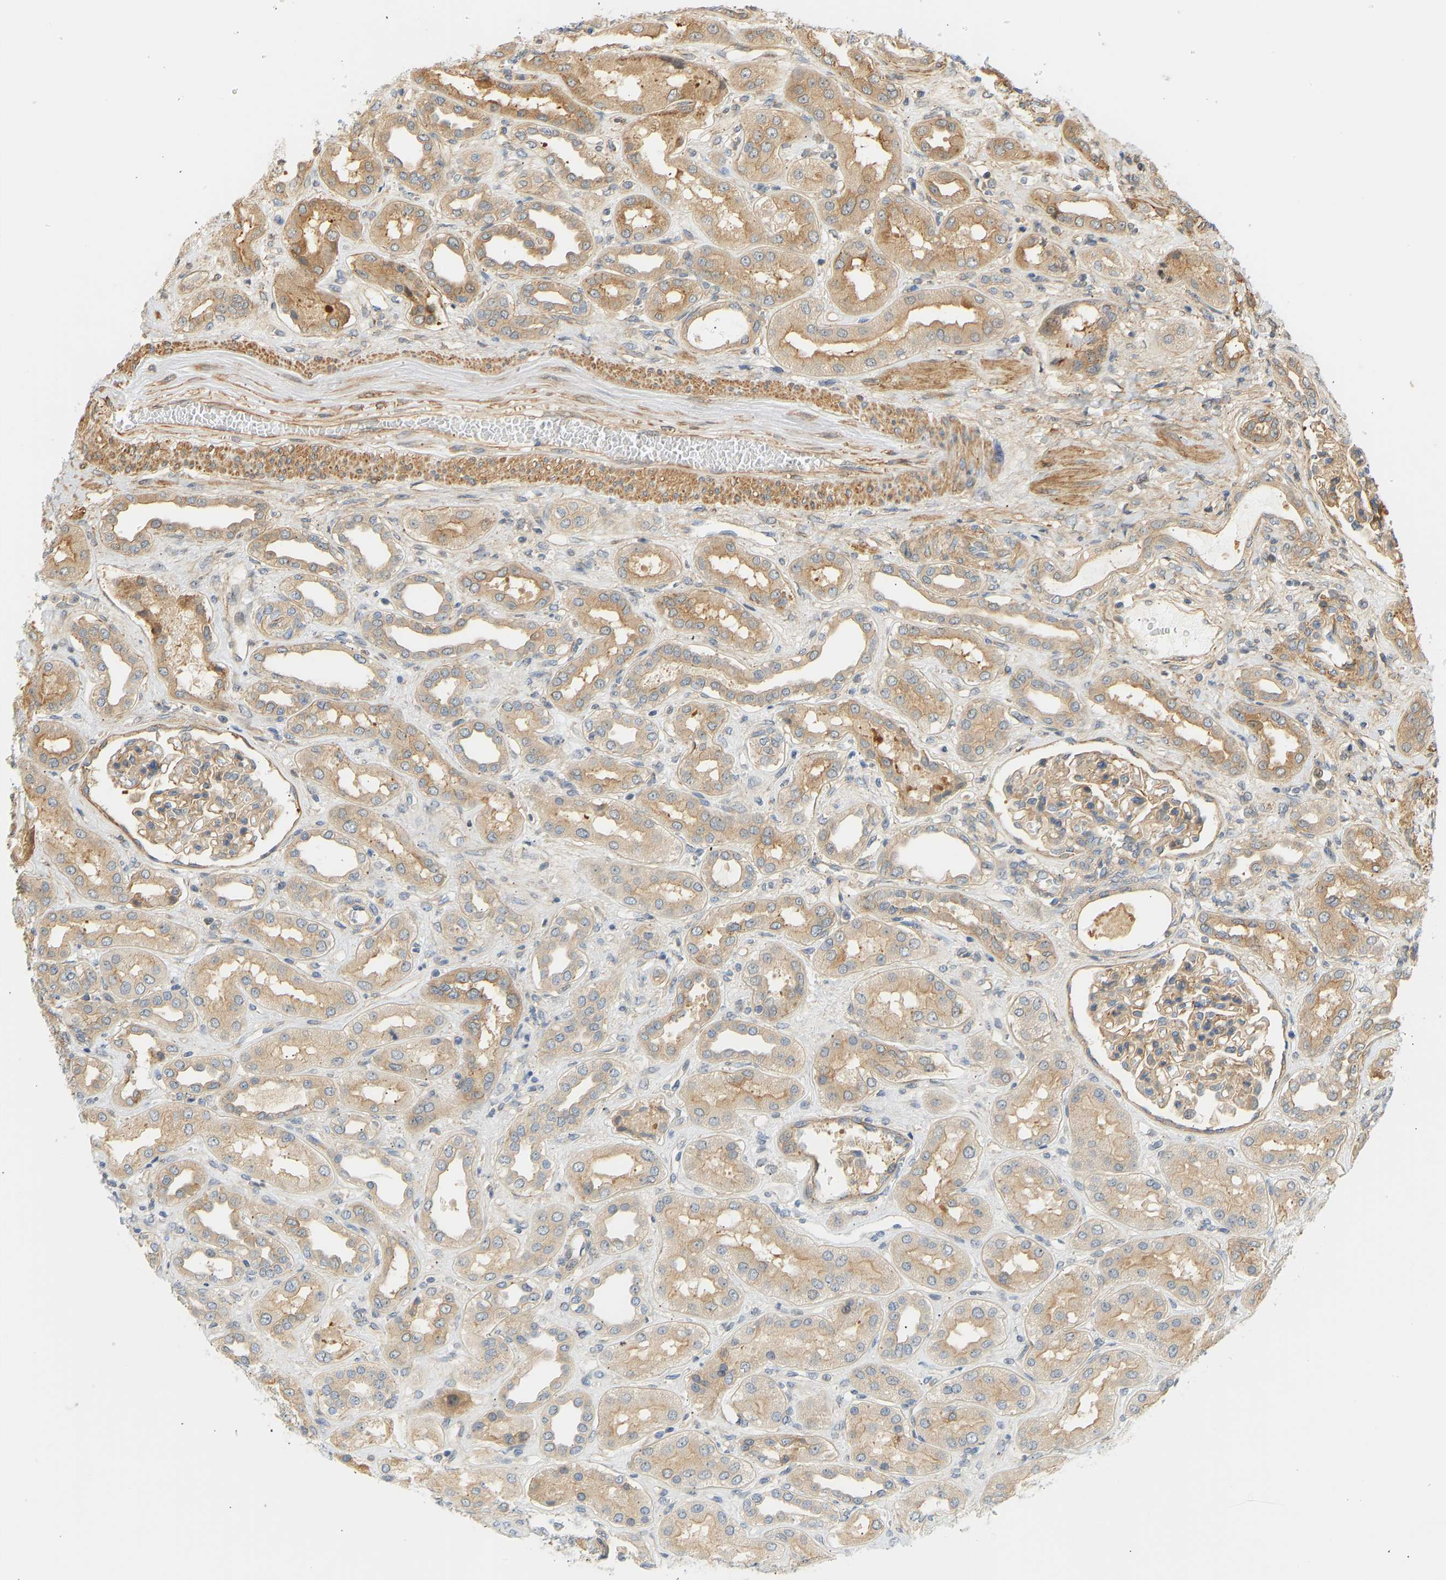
{"staining": {"intensity": "weak", "quantity": ">75%", "location": "cytoplasmic/membranous"}, "tissue": "kidney", "cell_type": "Cells in glomeruli", "image_type": "normal", "snomed": [{"axis": "morphology", "description": "Normal tissue, NOS"}, {"axis": "topography", "description": "Kidney"}], "caption": "This micrograph shows IHC staining of unremarkable kidney, with low weak cytoplasmic/membranous positivity in approximately >75% of cells in glomeruli.", "gene": "CEP57", "patient": {"sex": "male", "age": 59}}